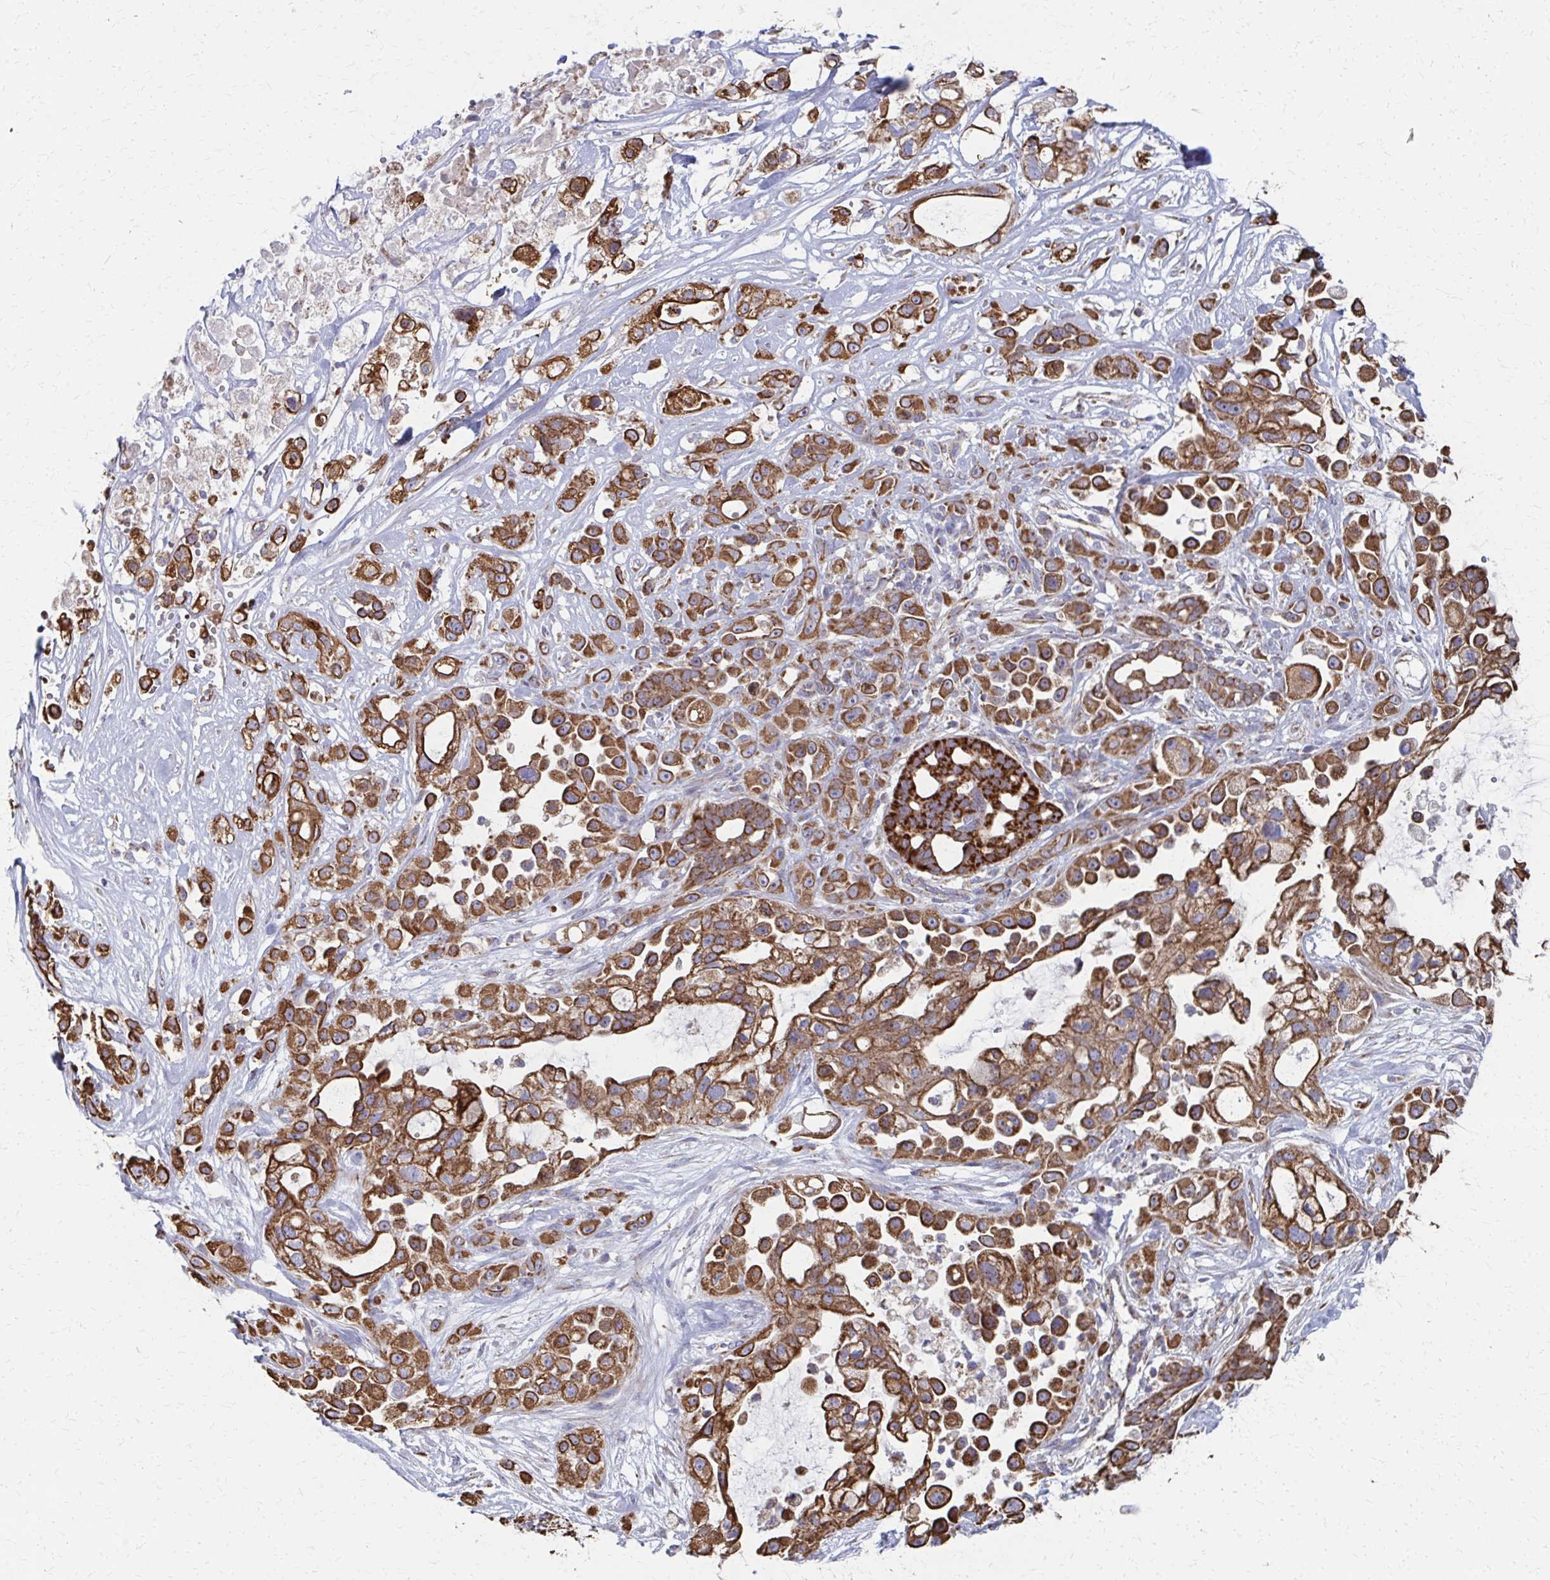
{"staining": {"intensity": "moderate", "quantity": ">75%", "location": "cytoplasmic/membranous"}, "tissue": "pancreatic cancer", "cell_type": "Tumor cells", "image_type": "cancer", "snomed": [{"axis": "morphology", "description": "Adenocarcinoma, NOS"}, {"axis": "topography", "description": "Pancreas"}], "caption": "Moderate cytoplasmic/membranous protein positivity is appreciated in approximately >75% of tumor cells in pancreatic cancer.", "gene": "FAHD1", "patient": {"sex": "male", "age": 44}}